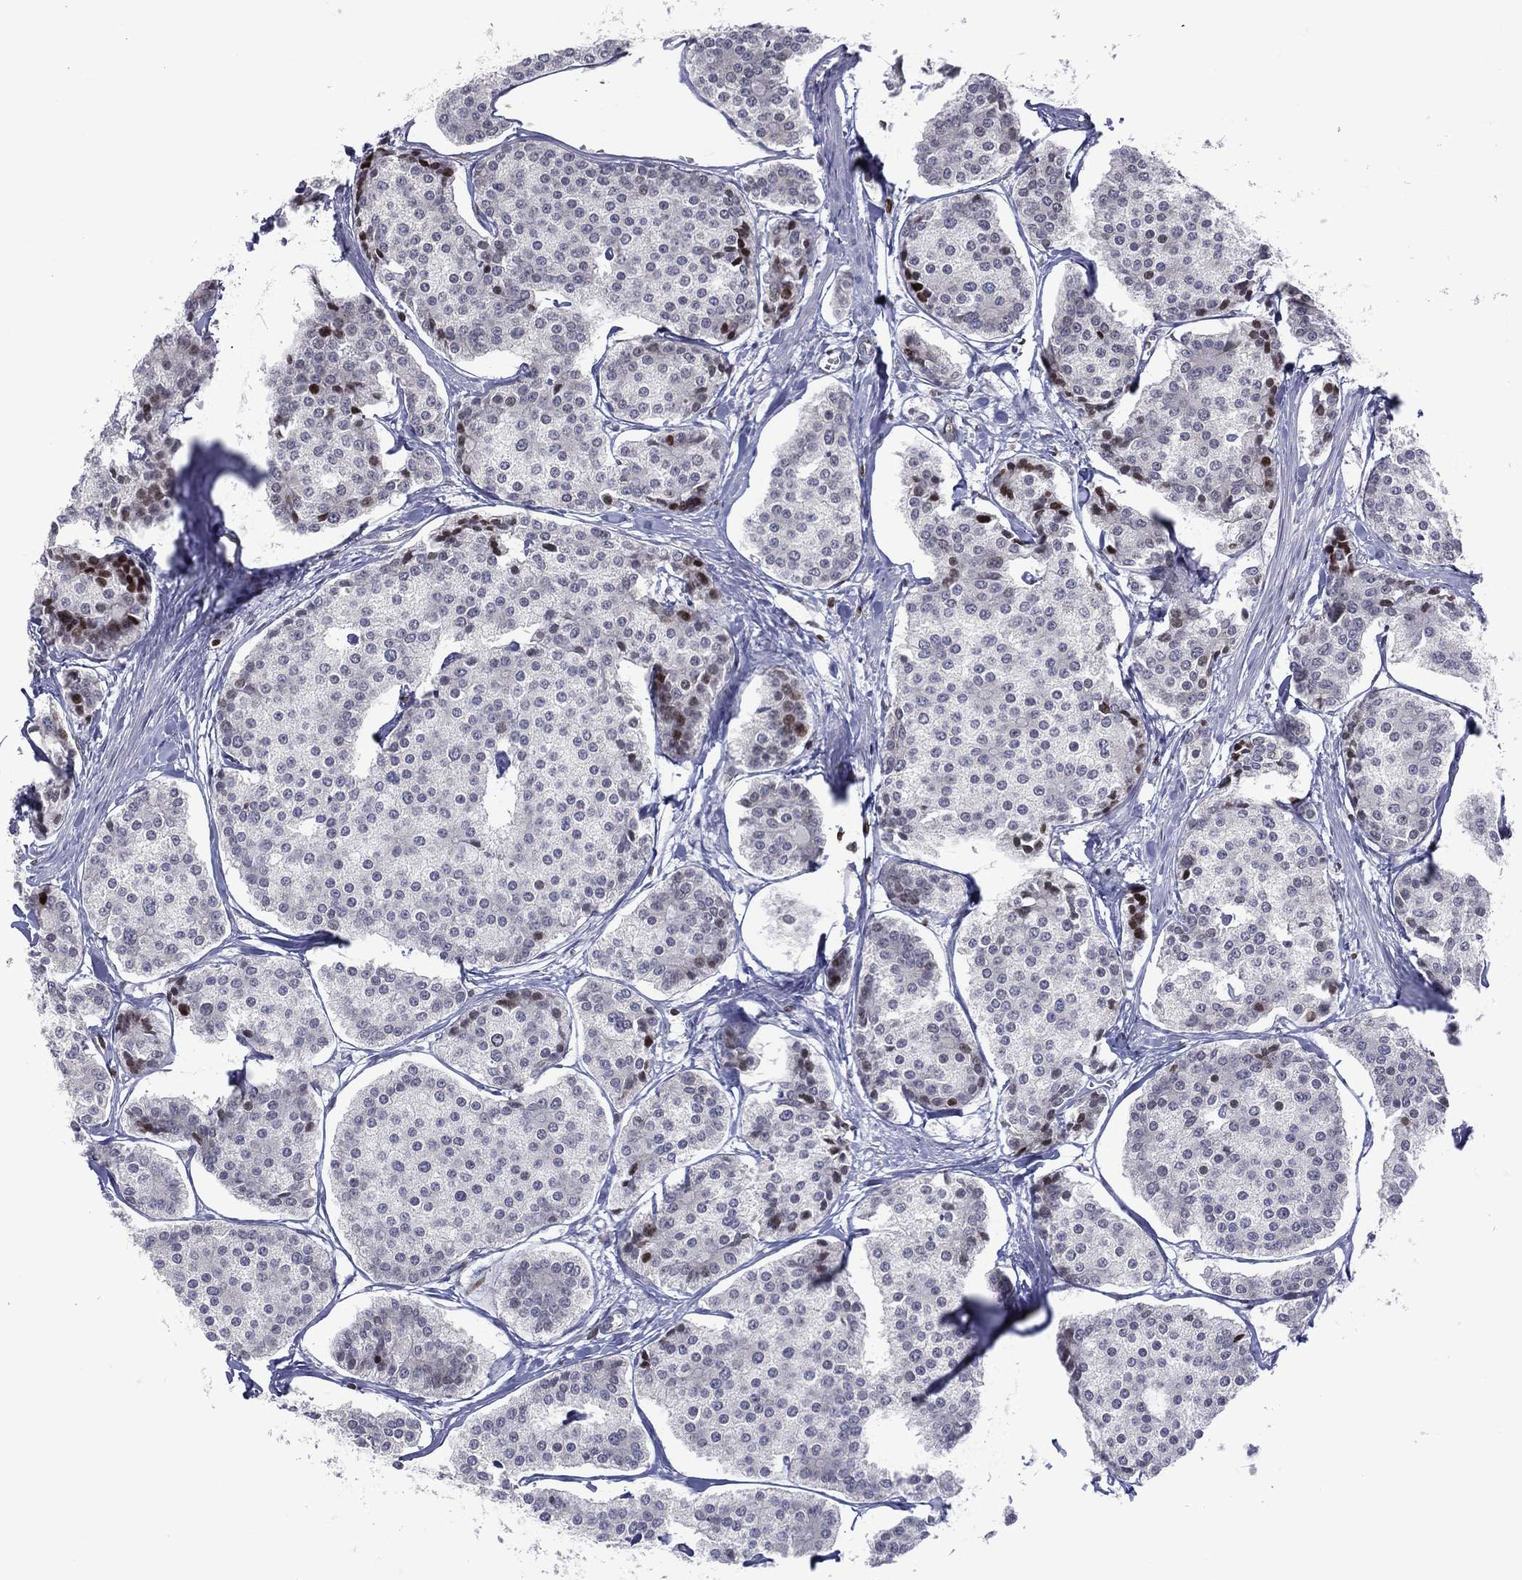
{"staining": {"intensity": "strong", "quantity": "<25%", "location": "nuclear"}, "tissue": "carcinoid", "cell_type": "Tumor cells", "image_type": "cancer", "snomed": [{"axis": "morphology", "description": "Carcinoid, malignant, NOS"}, {"axis": "topography", "description": "Small intestine"}], "caption": "Tumor cells show medium levels of strong nuclear staining in approximately <25% of cells in carcinoid.", "gene": "DBF4B", "patient": {"sex": "female", "age": 65}}